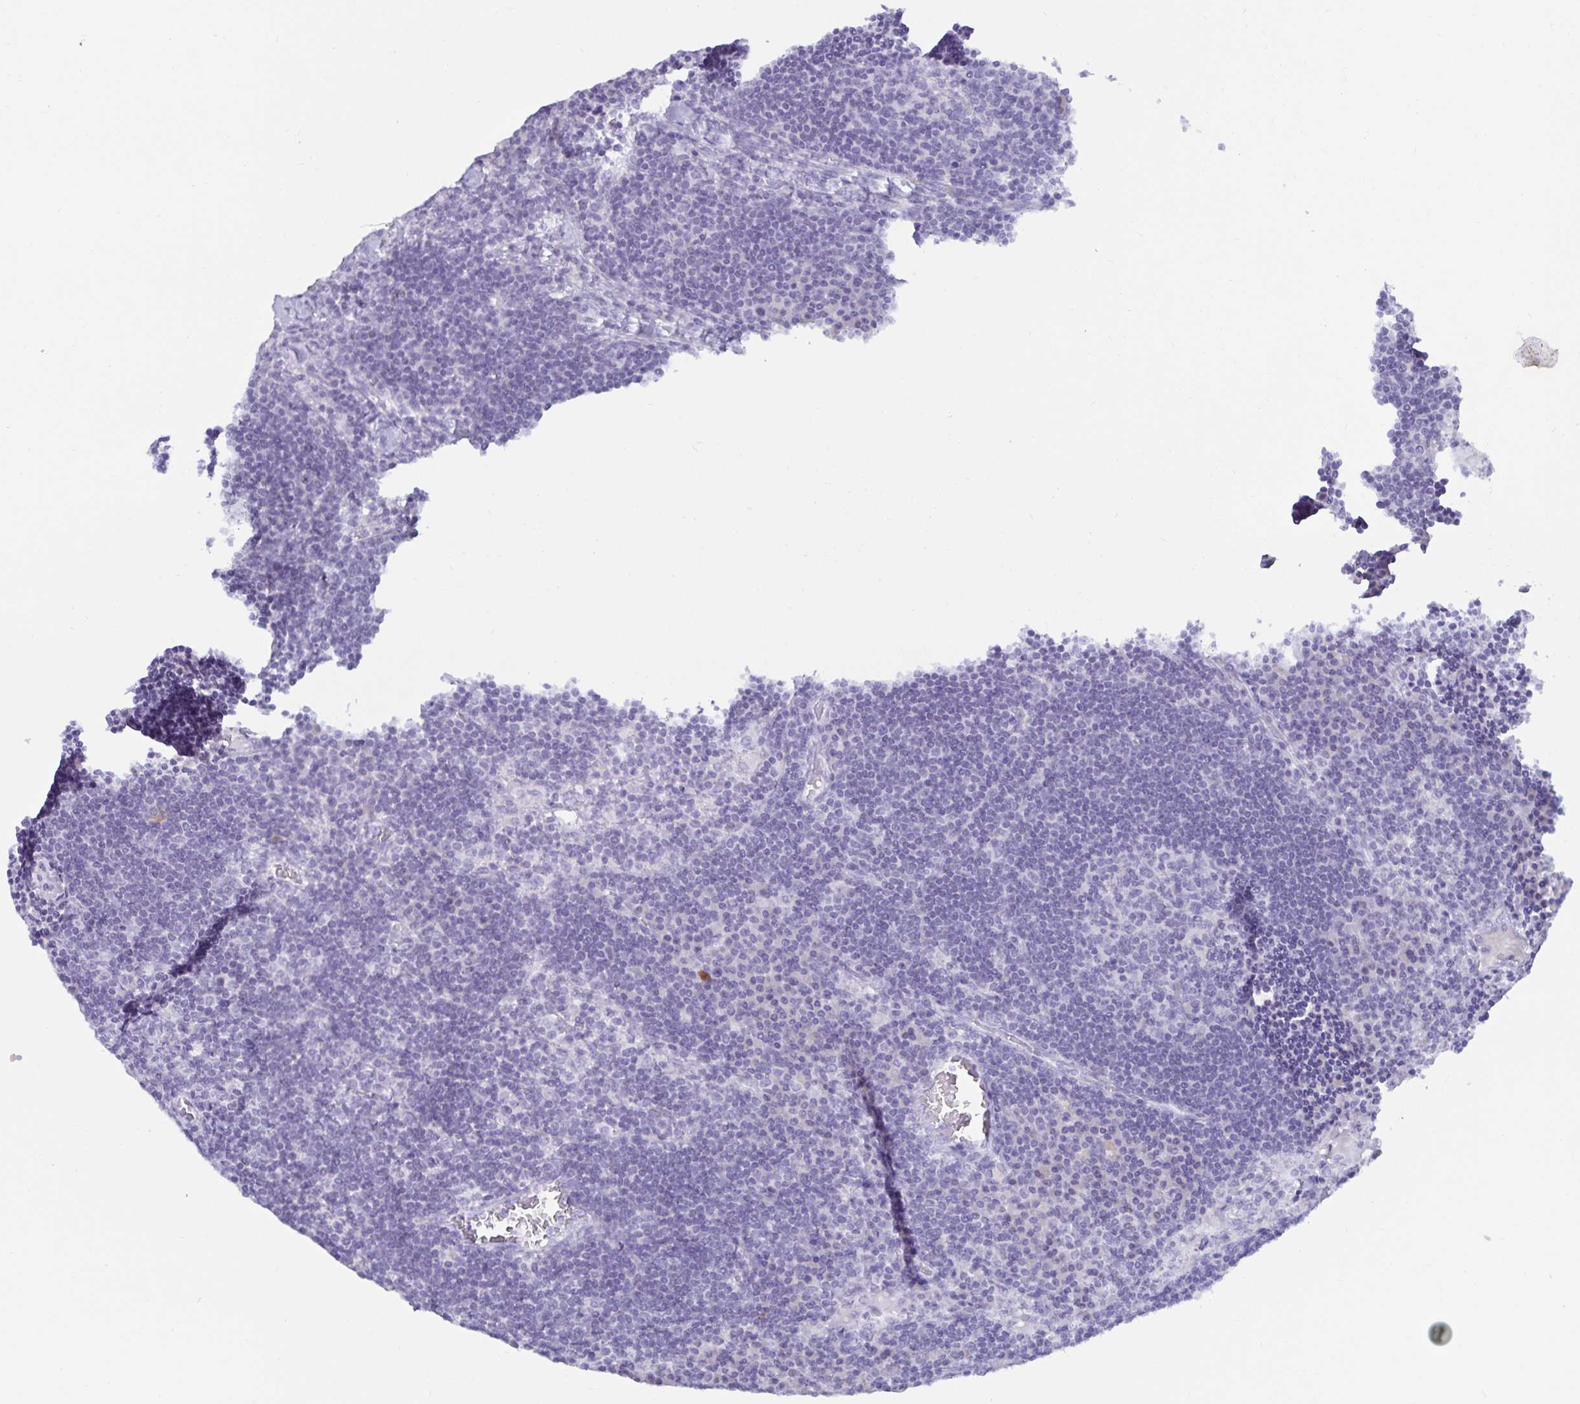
{"staining": {"intensity": "negative", "quantity": "none", "location": "none"}, "tissue": "lymph node", "cell_type": "Germinal center cells", "image_type": "normal", "snomed": [{"axis": "morphology", "description": "Normal tissue, NOS"}, {"axis": "topography", "description": "Lymph node"}], "caption": "Immunohistochemical staining of benign human lymph node shows no significant positivity in germinal center cells. The staining was performed using DAB to visualize the protein expression in brown, while the nuclei were stained in blue with hematoxylin (Magnification: 20x).", "gene": "MON2", "patient": {"sex": "male", "age": 67}}